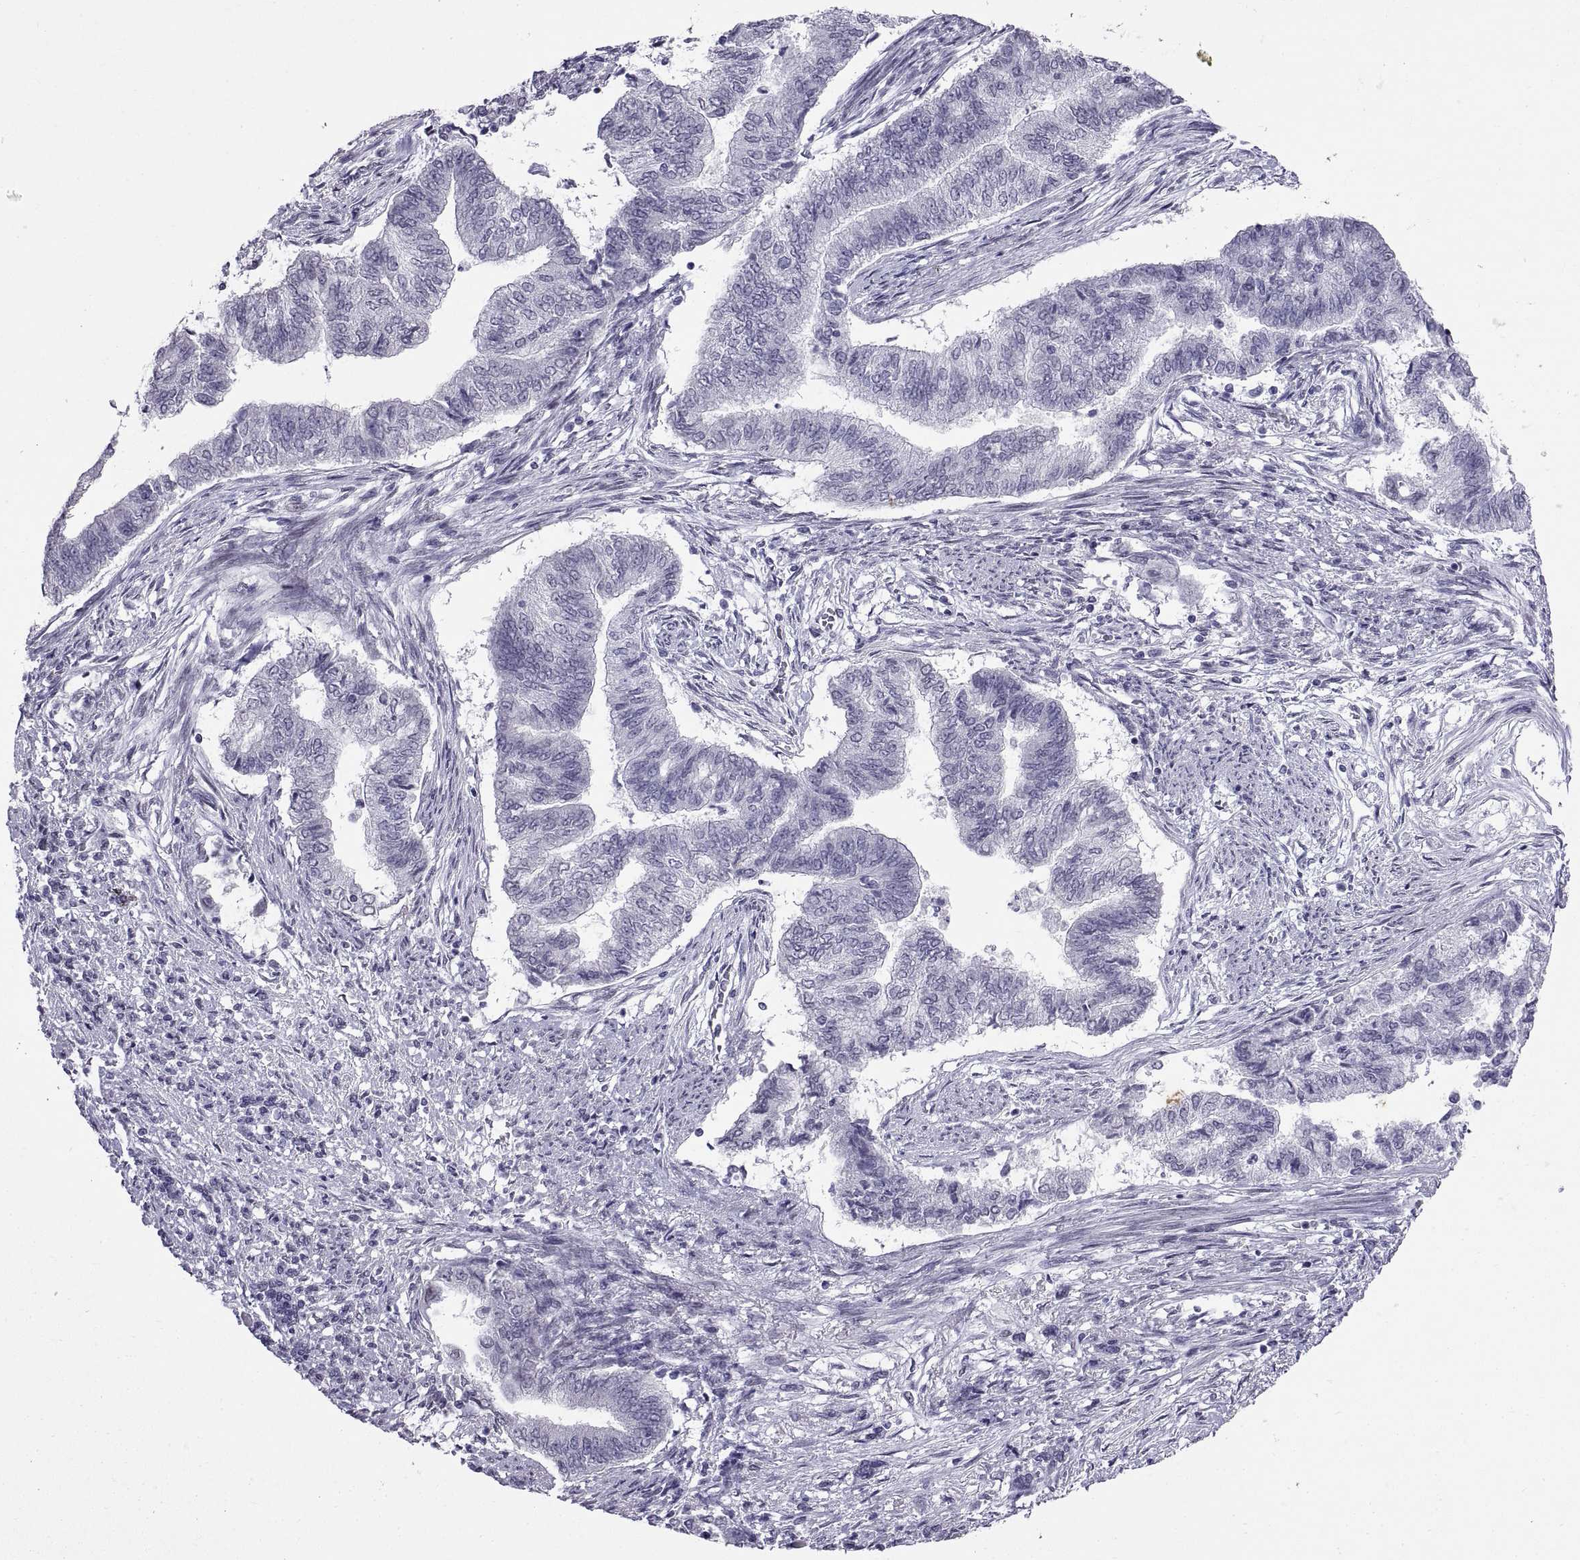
{"staining": {"intensity": "negative", "quantity": "none", "location": "none"}, "tissue": "endometrial cancer", "cell_type": "Tumor cells", "image_type": "cancer", "snomed": [{"axis": "morphology", "description": "Adenocarcinoma, NOS"}, {"axis": "topography", "description": "Endometrium"}], "caption": "IHC histopathology image of endometrial cancer stained for a protein (brown), which shows no positivity in tumor cells.", "gene": "KRT77", "patient": {"sex": "female", "age": 65}}